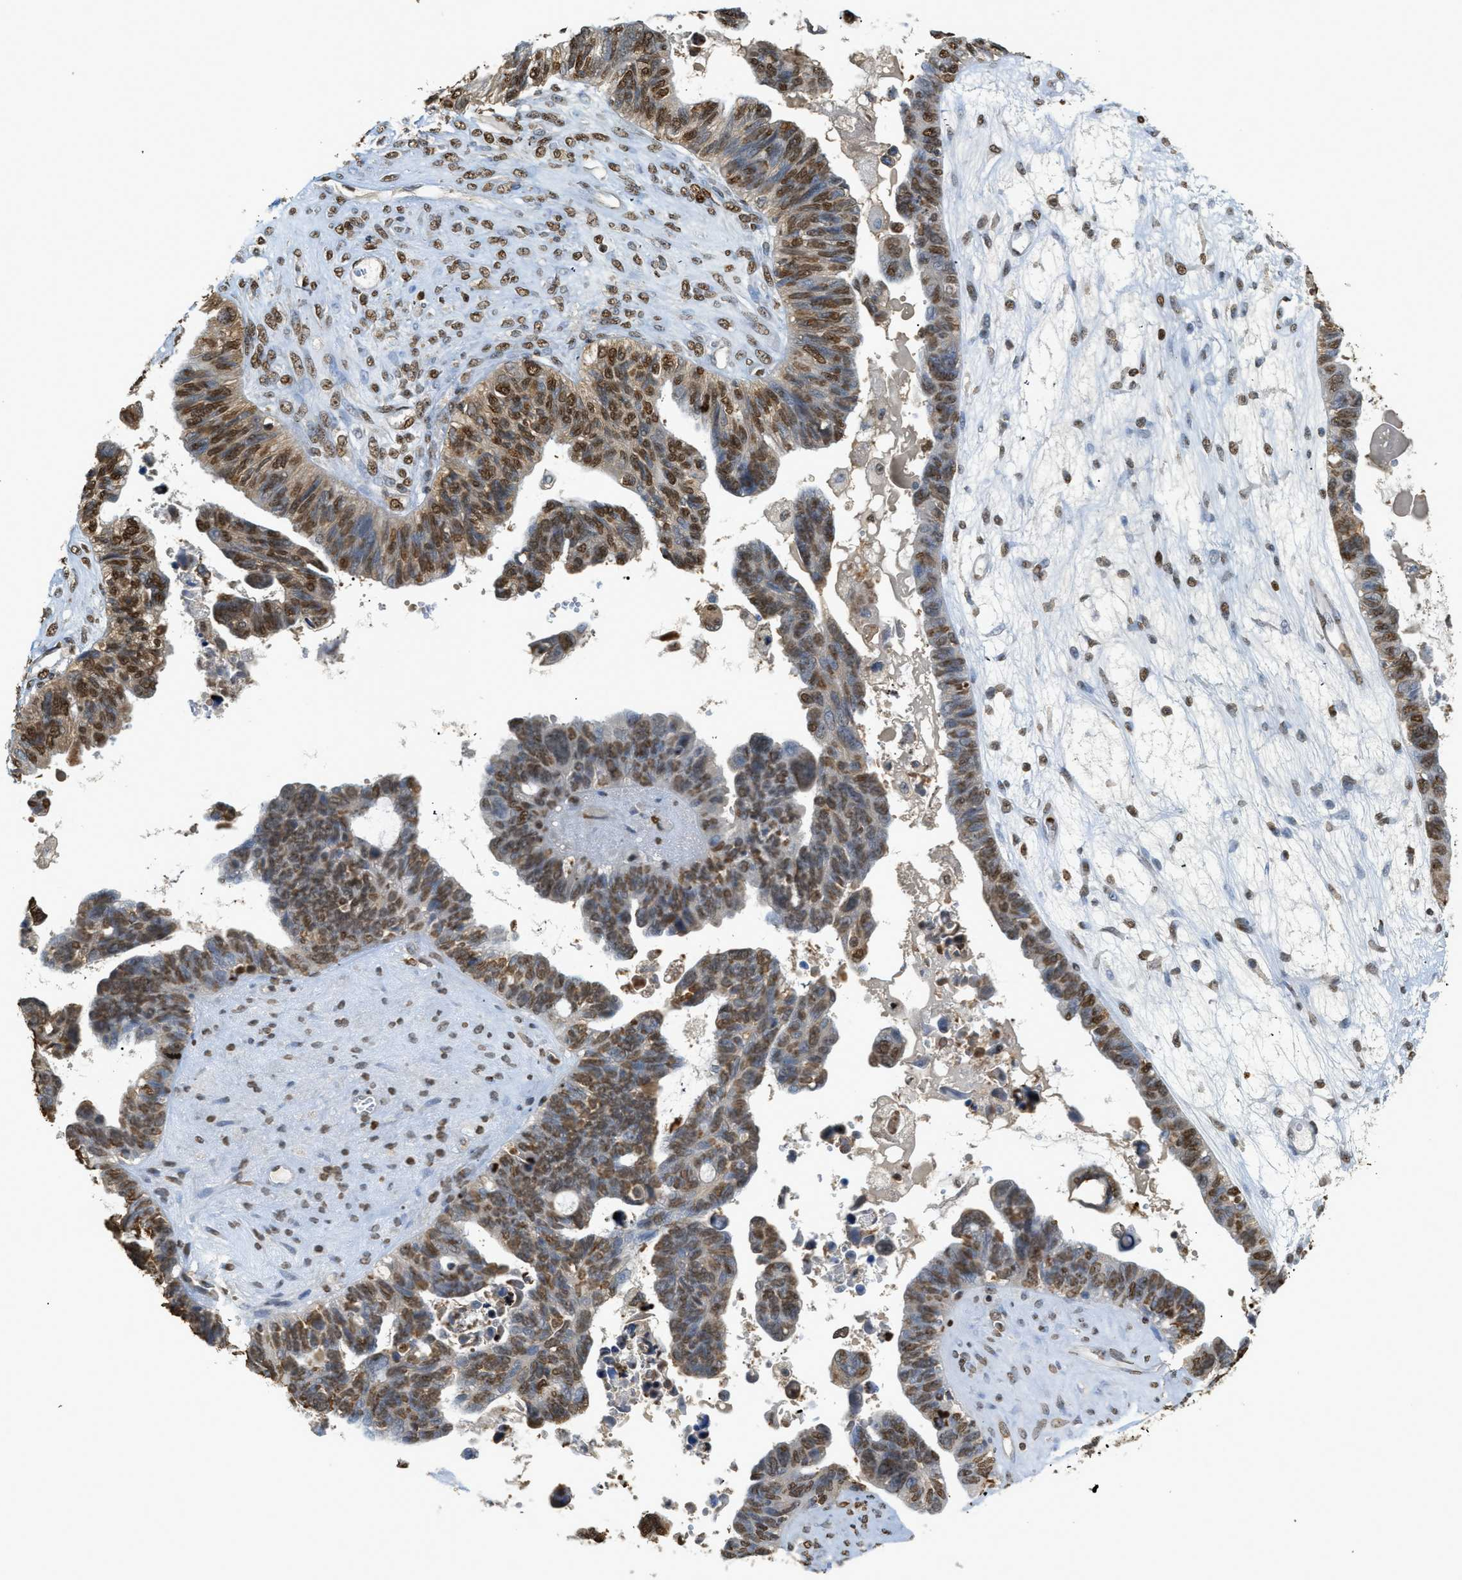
{"staining": {"intensity": "moderate", "quantity": ">75%", "location": "nuclear"}, "tissue": "ovarian cancer", "cell_type": "Tumor cells", "image_type": "cancer", "snomed": [{"axis": "morphology", "description": "Cystadenocarcinoma, serous, NOS"}, {"axis": "topography", "description": "Ovary"}], "caption": "The image exhibits a brown stain indicating the presence of a protein in the nuclear of tumor cells in ovarian cancer (serous cystadenocarcinoma).", "gene": "NR5A2", "patient": {"sex": "female", "age": 79}}